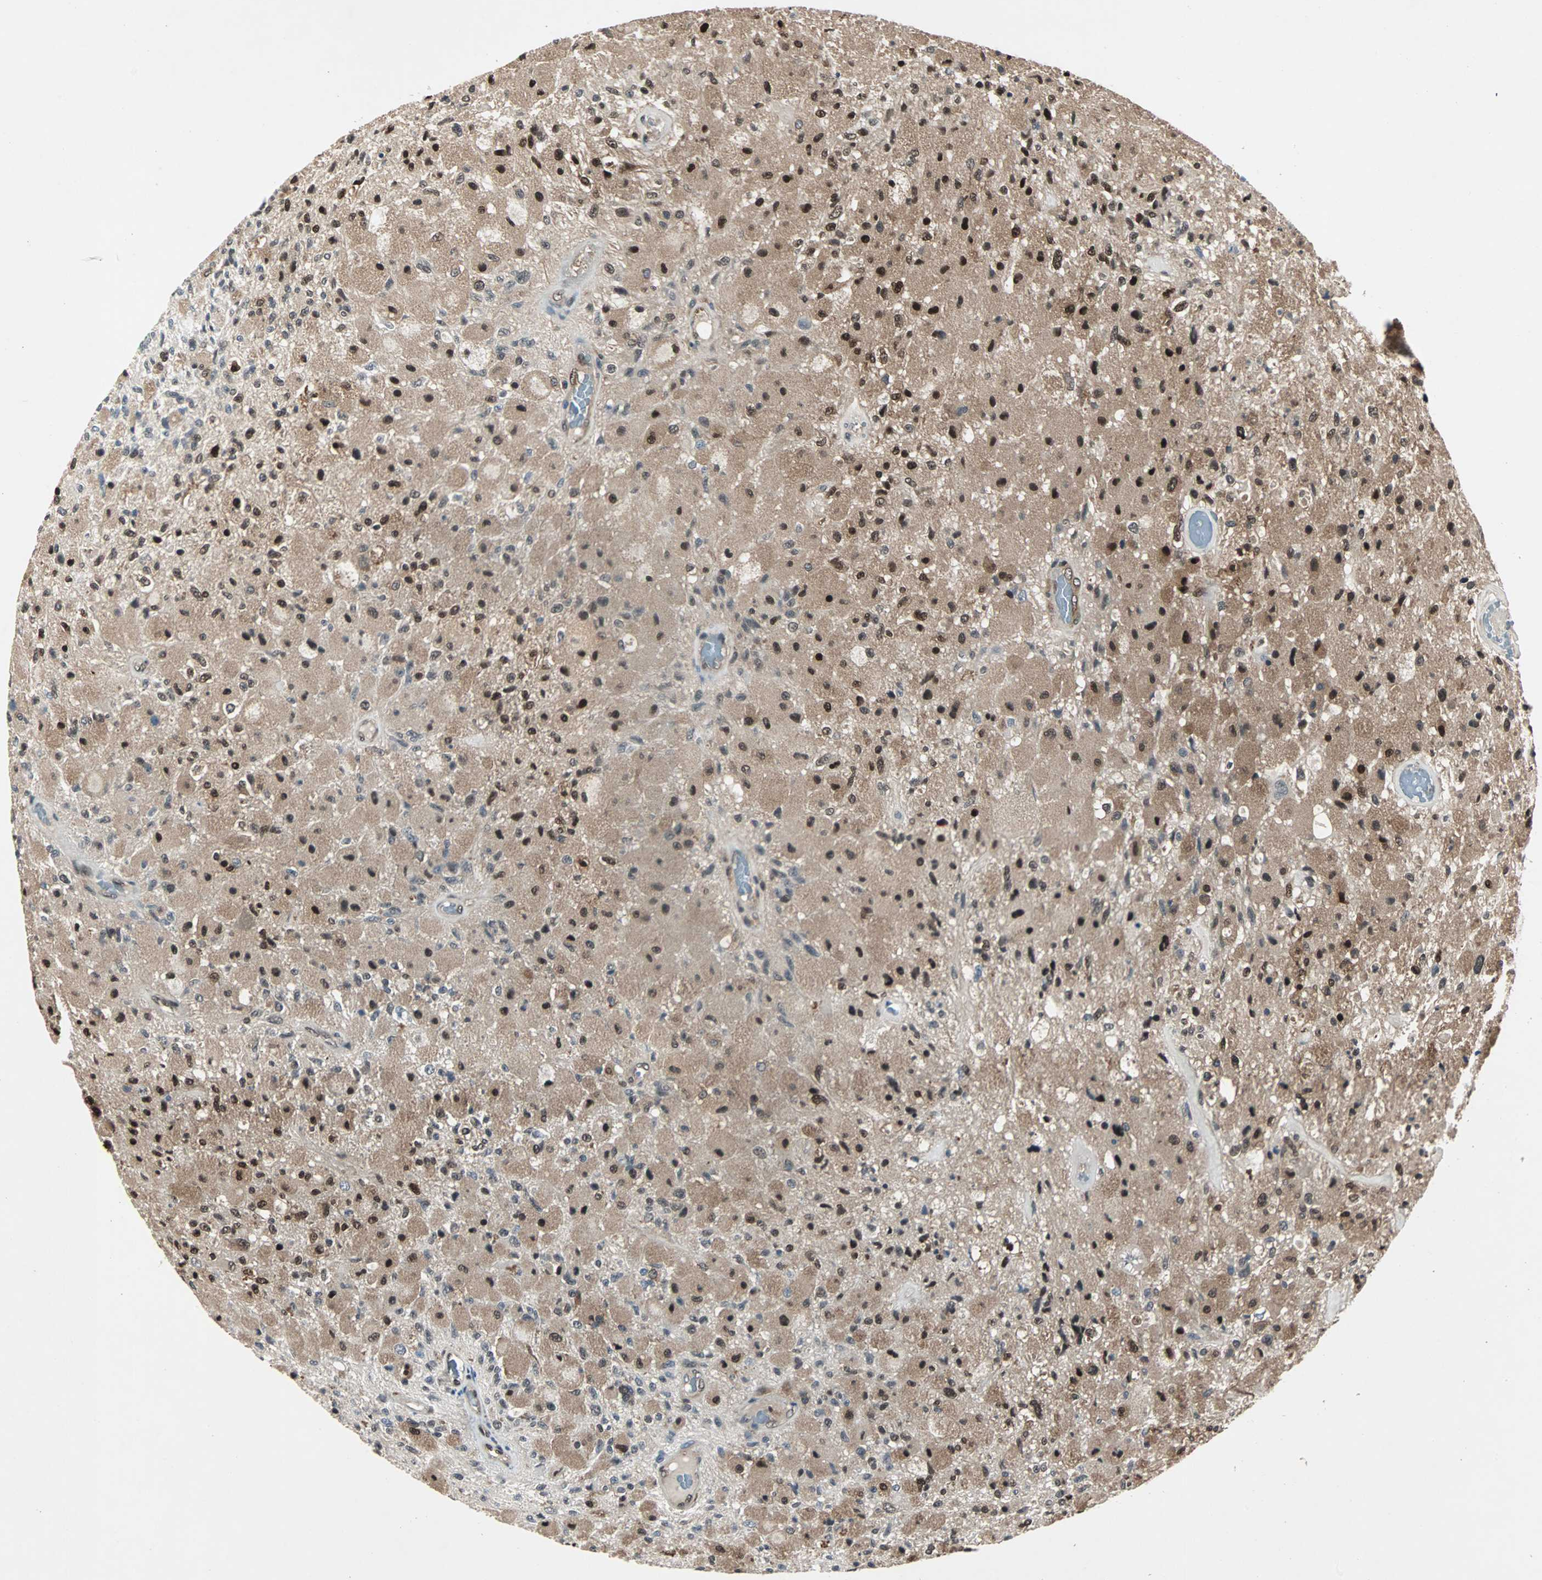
{"staining": {"intensity": "strong", "quantity": ">75%", "location": "cytoplasmic/membranous,nuclear"}, "tissue": "glioma", "cell_type": "Tumor cells", "image_type": "cancer", "snomed": [{"axis": "morphology", "description": "Normal tissue, NOS"}, {"axis": "morphology", "description": "Glioma, malignant, High grade"}, {"axis": "topography", "description": "Cerebral cortex"}], "caption": "A brown stain labels strong cytoplasmic/membranous and nuclear positivity of a protein in glioma tumor cells.", "gene": "ACLY", "patient": {"sex": "male", "age": 77}}